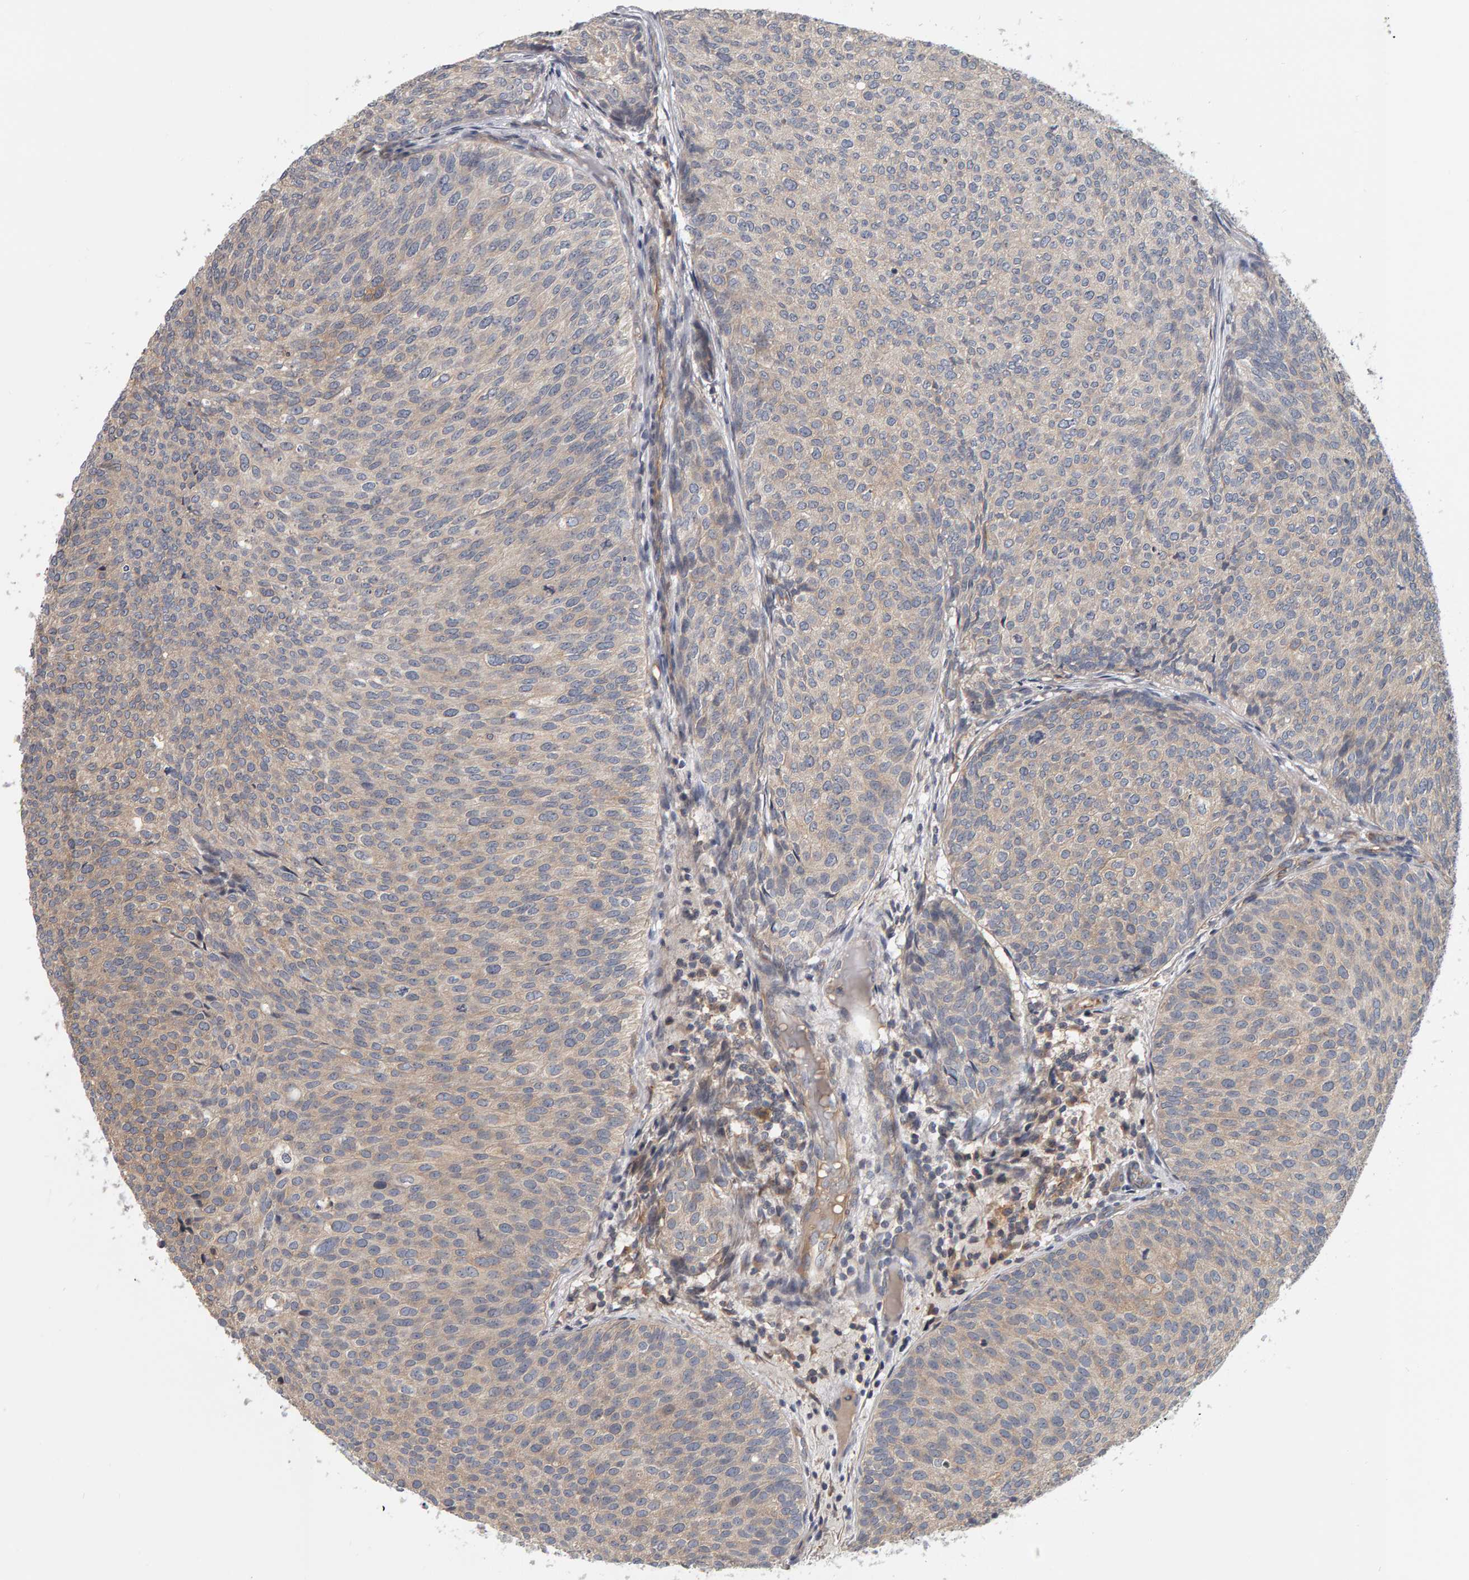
{"staining": {"intensity": "weak", "quantity": "<25%", "location": "cytoplasmic/membranous"}, "tissue": "urothelial cancer", "cell_type": "Tumor cells", "image_type": "cancer", "snomed": [{"axis": "morphology", "description": "Urothelial carcinoma, Low grade"}, {"axis": "topography", "description": "Urinary bladder"}], "caption": "This is an immunohistochemistry (IHC) photomicrograph of human urothelial cancer. There is no positivity in tumor cells.", "gene": "C9orf72", "patient": {"sex": "male", "age": 86}}